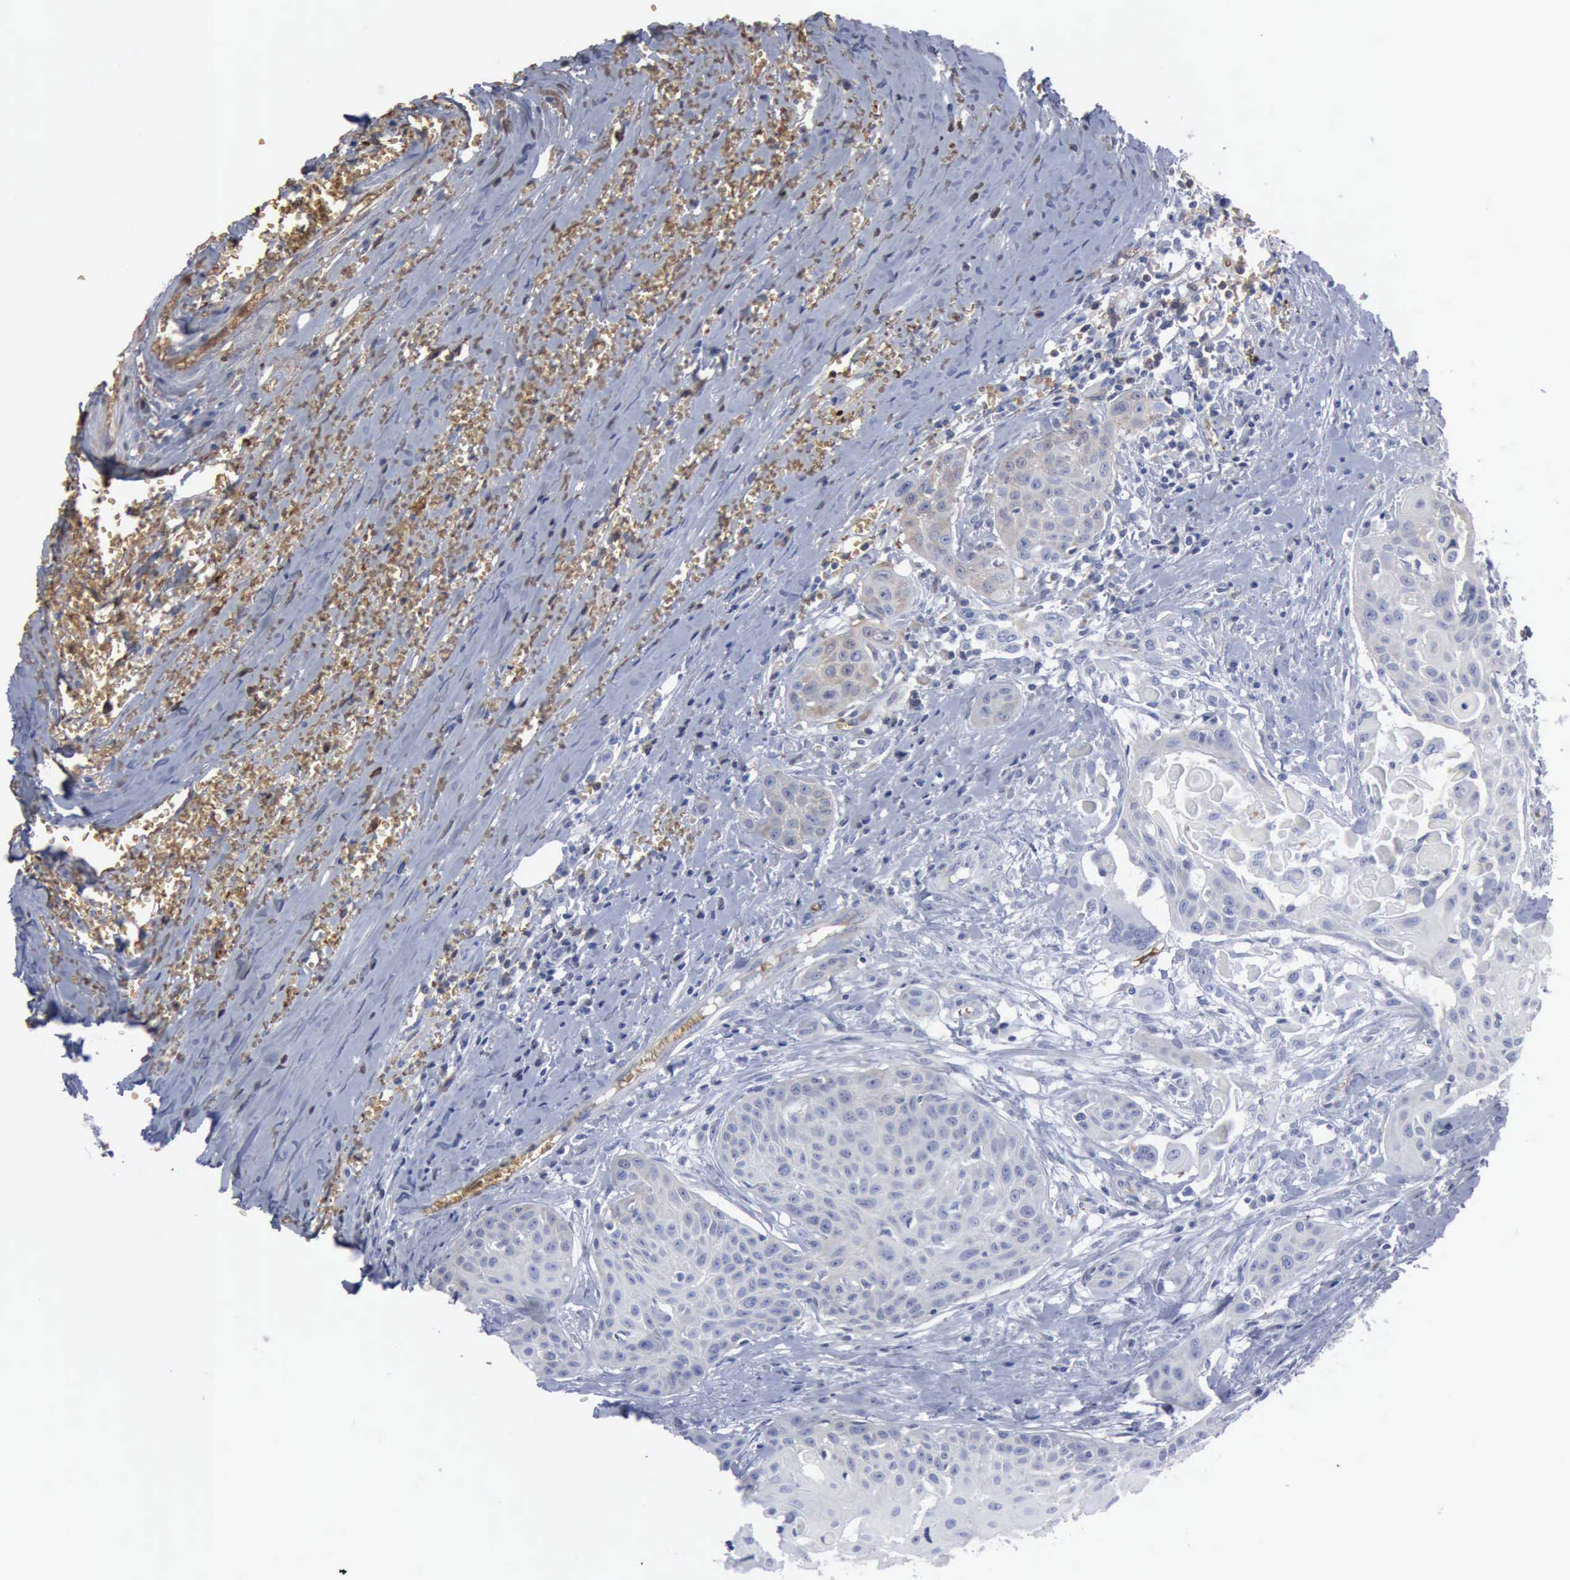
{"staining": {"intensity": "weak", "quantity": "<25%", "location": "cytoplasmic/membranous"}, "tissue": "head and neck cancer", "cell_type": "Tumor cells", "image_type": "cancer", "snomed": [{"axis": "morphology", "description": "Squamous cell carcinoma, NOS"}, {"axis": "morphology", "description": "Squamous cell carcinoma, metastatic, NOS"}, {"axis": "topography", "description": "Lymph node"}, {"axis": "topography", "description": "Salivary gland"}, {"axis": "topography", "description": "Head-Neck"}], "caption": "Tumor cells are negative for brown protein staining in squamous cell carcinoma (head and neck).", "gene": "TGFB1", "patient": {"sex": "female", "age": 74}}